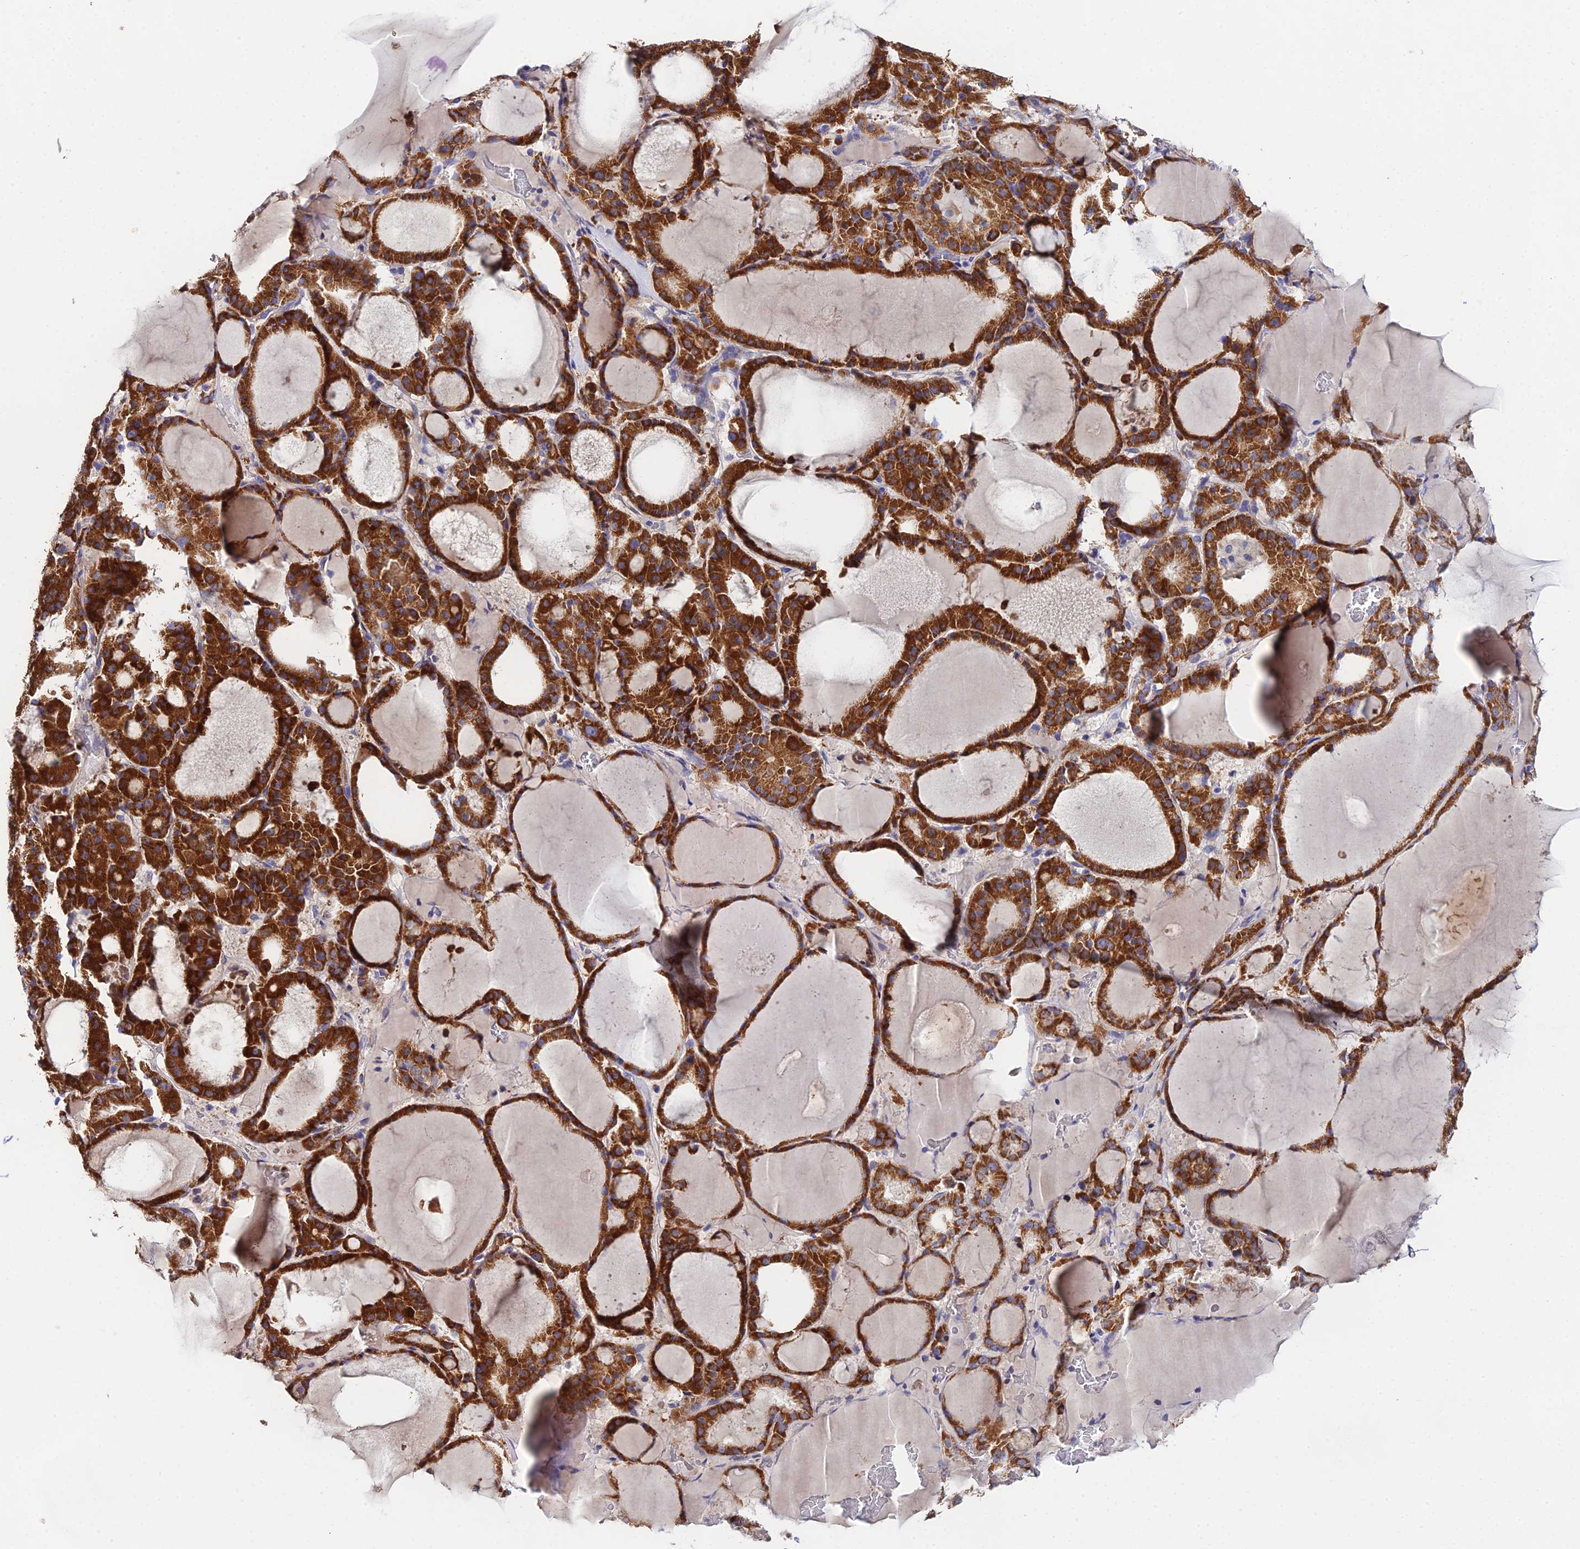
{"staining": {"intensity": "strong", "quantity": "25%-75%", "location": "cytoplasmic/membranous"}, "tissue": "thyroid gland", "cell_type": "Glandular cells", "image_type": "normal", "snomed": [{"axis": "morphology", "description": "Normal tissue, NOS"}, {"axis": "morphology", "description": "Carcinoma, NOS"}, {"axis": "topography", "description": "Thyroid gland"}], "caption": "Protein expression analysis of normal human thyroid gland reveals strong cytoplasmic/membranous expression in about 25%-75% of glandular cells. The staining was performed using DAB (3,3'-diaminobenzidine) to visualize the protein expression in brown, while the nuclei were stained in blue with hematoxylin (Magnification: 20x).", "gene": "PPP2R2A", "patient": {"sex": "female", "age": 86}}